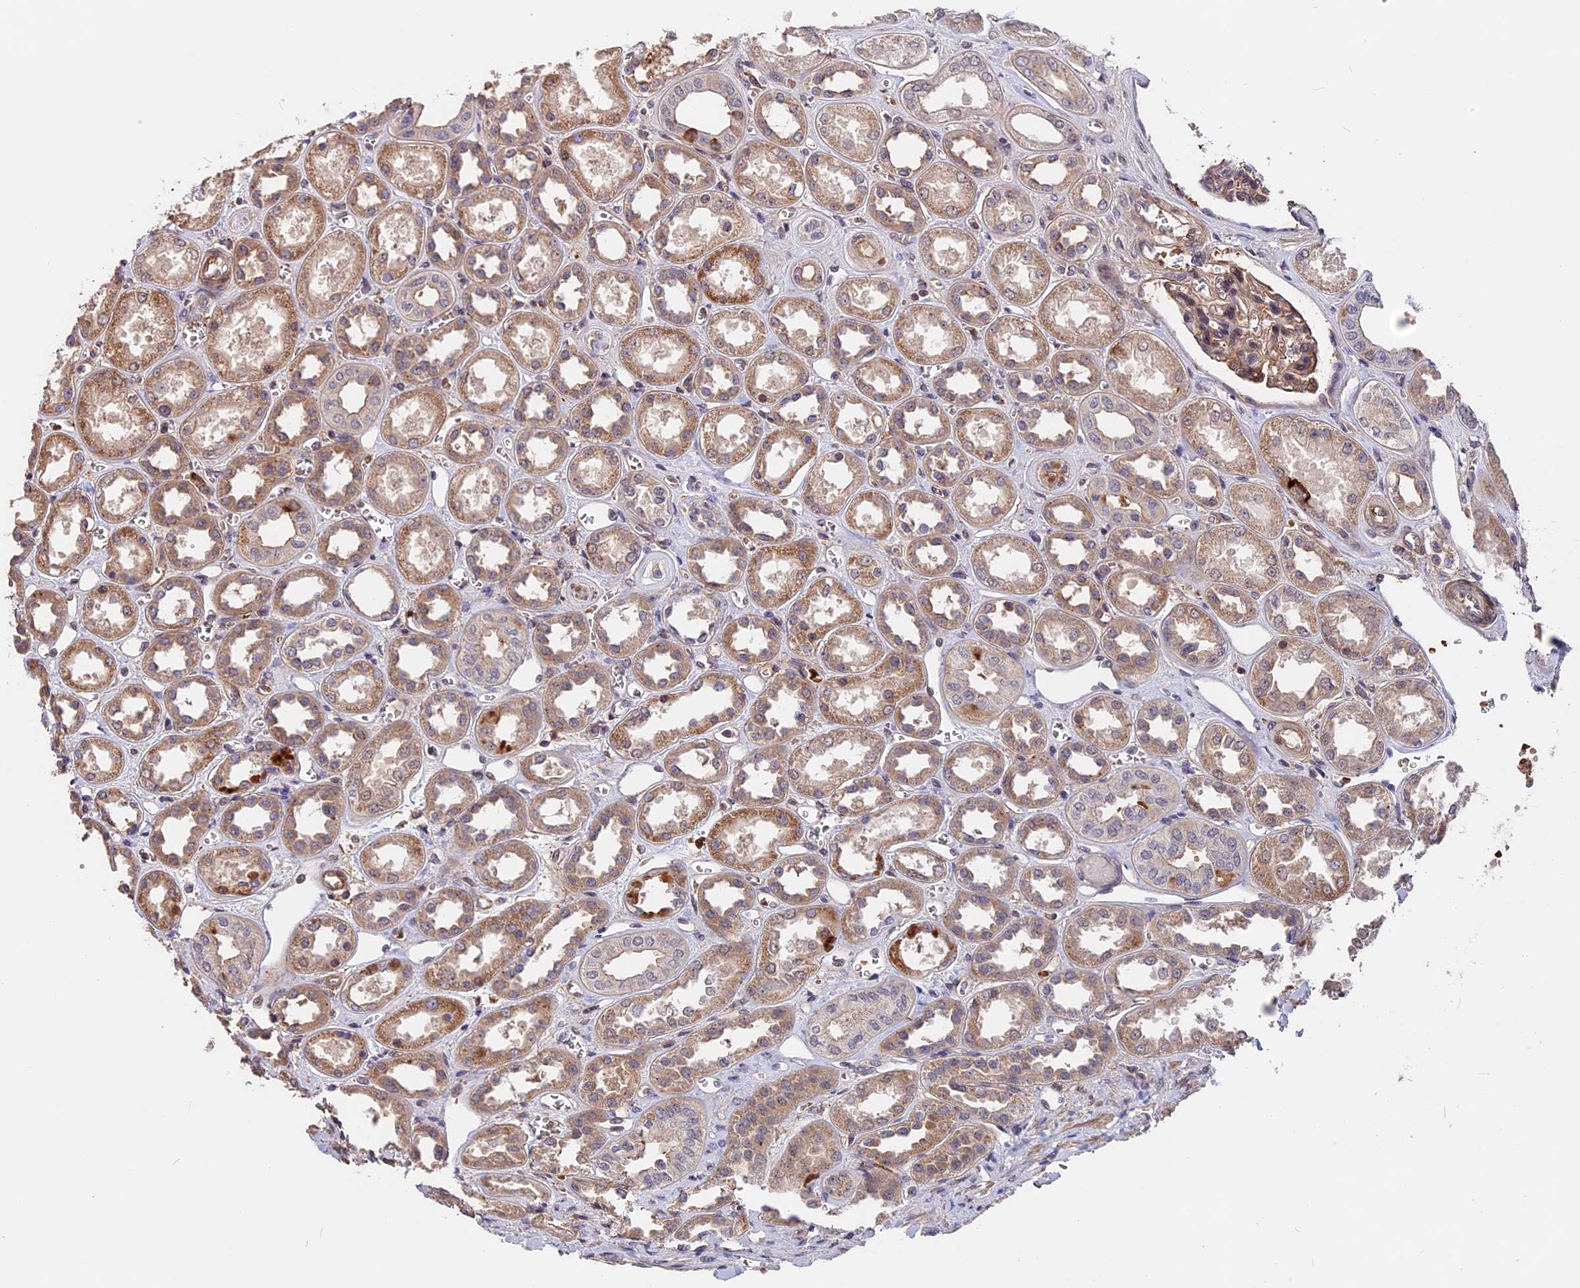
{"staining": {"intensity": "moderate", "quantity": ">75%", "location": "cytoplasmic/membranous"}, "tissue": "kidney", "cell_type": "Cells in glomeruli", "image_type": "normal", "snomed": [{"axis": "morphology", "description": "Normal tissue, NOS"}, {"axis": "morphology", "description": "Adenocarcinoma, NOS"}, {"axis": "topography", "description": "Kidney"}], "caption": "An image of kidney stained for a protein displays moderate cytoplasmic/membranous brown staining in cells in glomeruli. (DAB = brown stain, brightfield microscopy at high magnification).", "gene": "ZC3H10", "patient": {"sex": "female", "age": 68}}